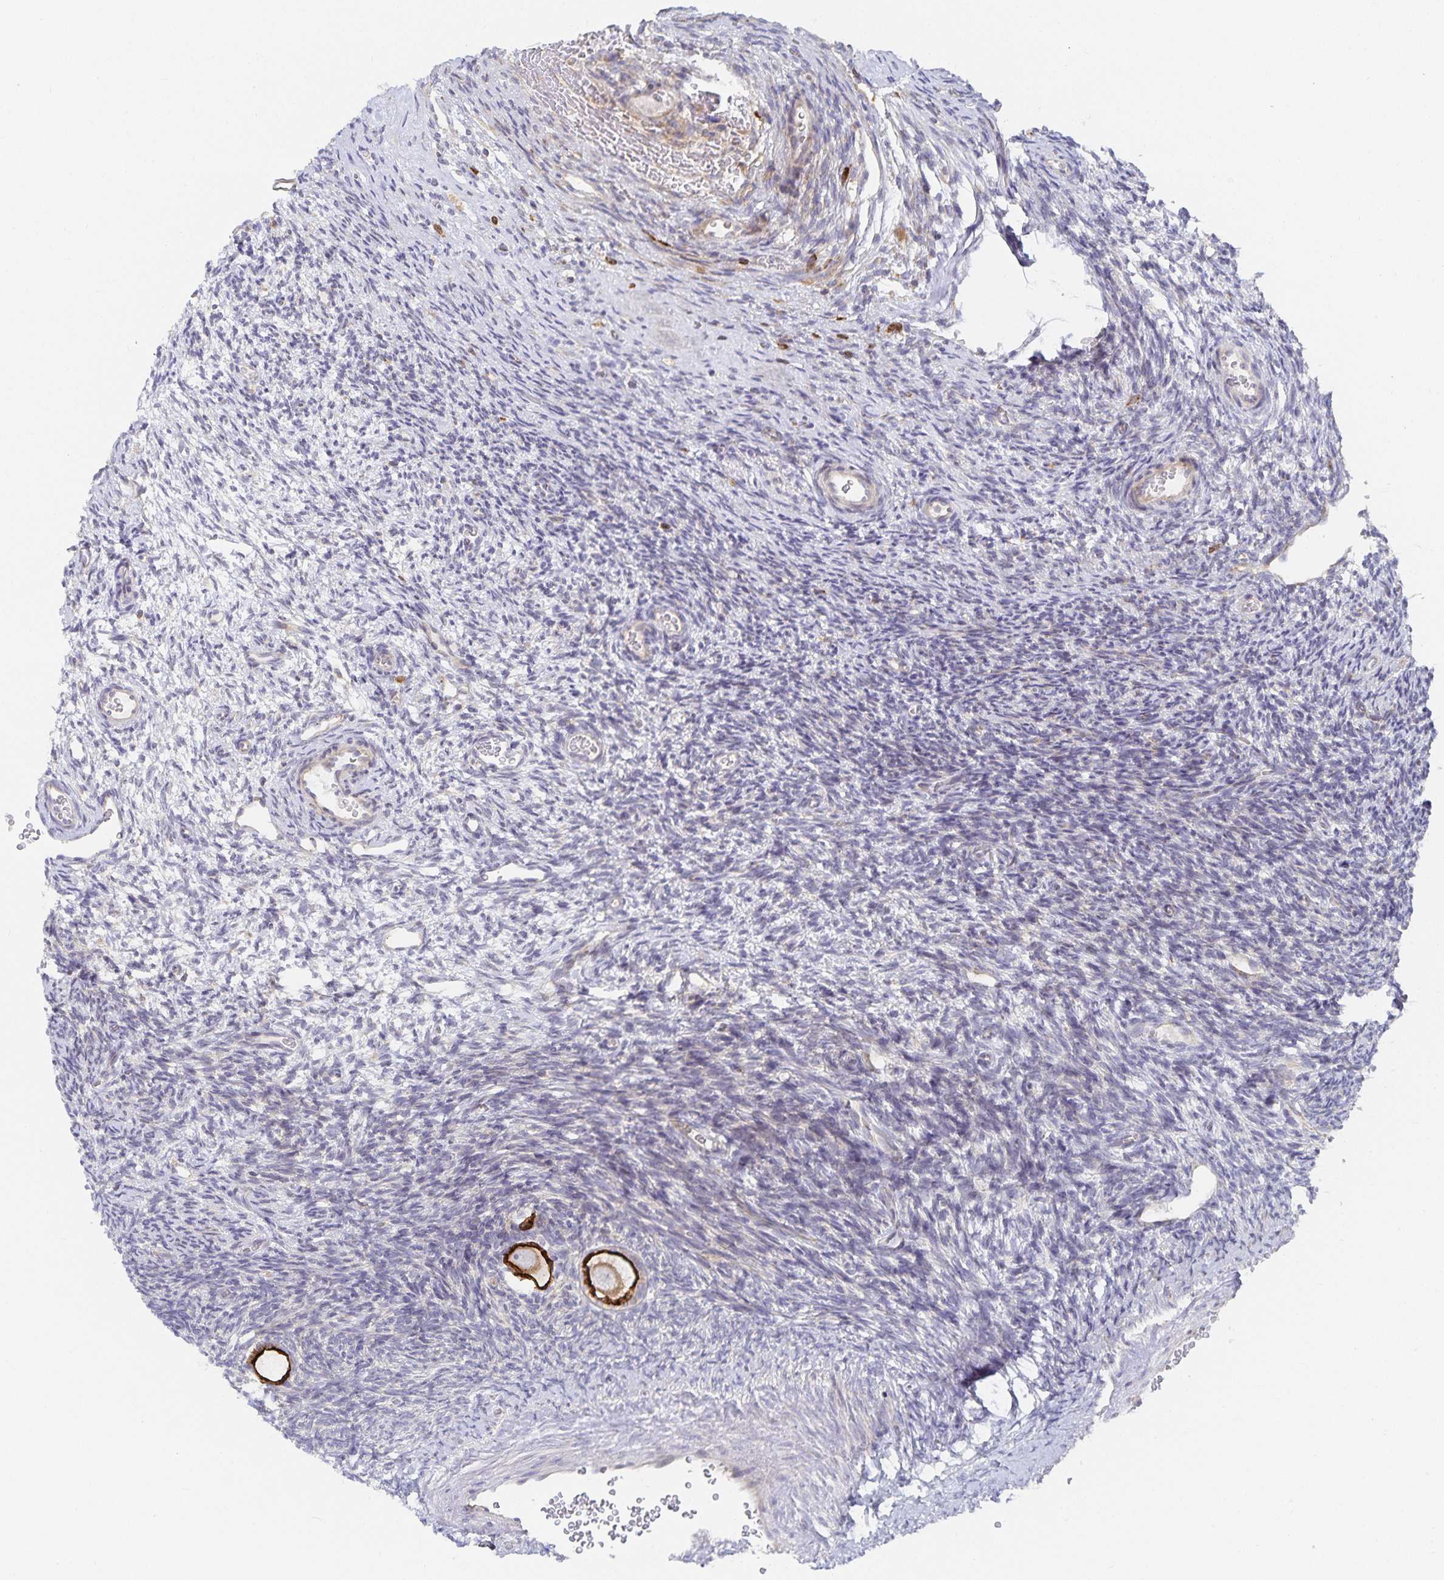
{"staining": {"intensity": "strong", "quantity": ">75%", "location": "cytoplasmic/membranous"}, "tissue": "ovary", "cell_type": "Follicle cells", "image_type": "normal", "snomed": [{"axis": "morphology", "description": "Normal tissue, NOS"}, {"axis": "topography", "description": "Ovary"}], "caption": "A brown stain highlights strong cytoplasmic/membranous positivity of a protein in follicle cells of benign ovary. (DAB = brown stain, brightfield microscopy at high magnification).", "gene": "NOMO1", "patient": {"sex": "female", "age": 34}}